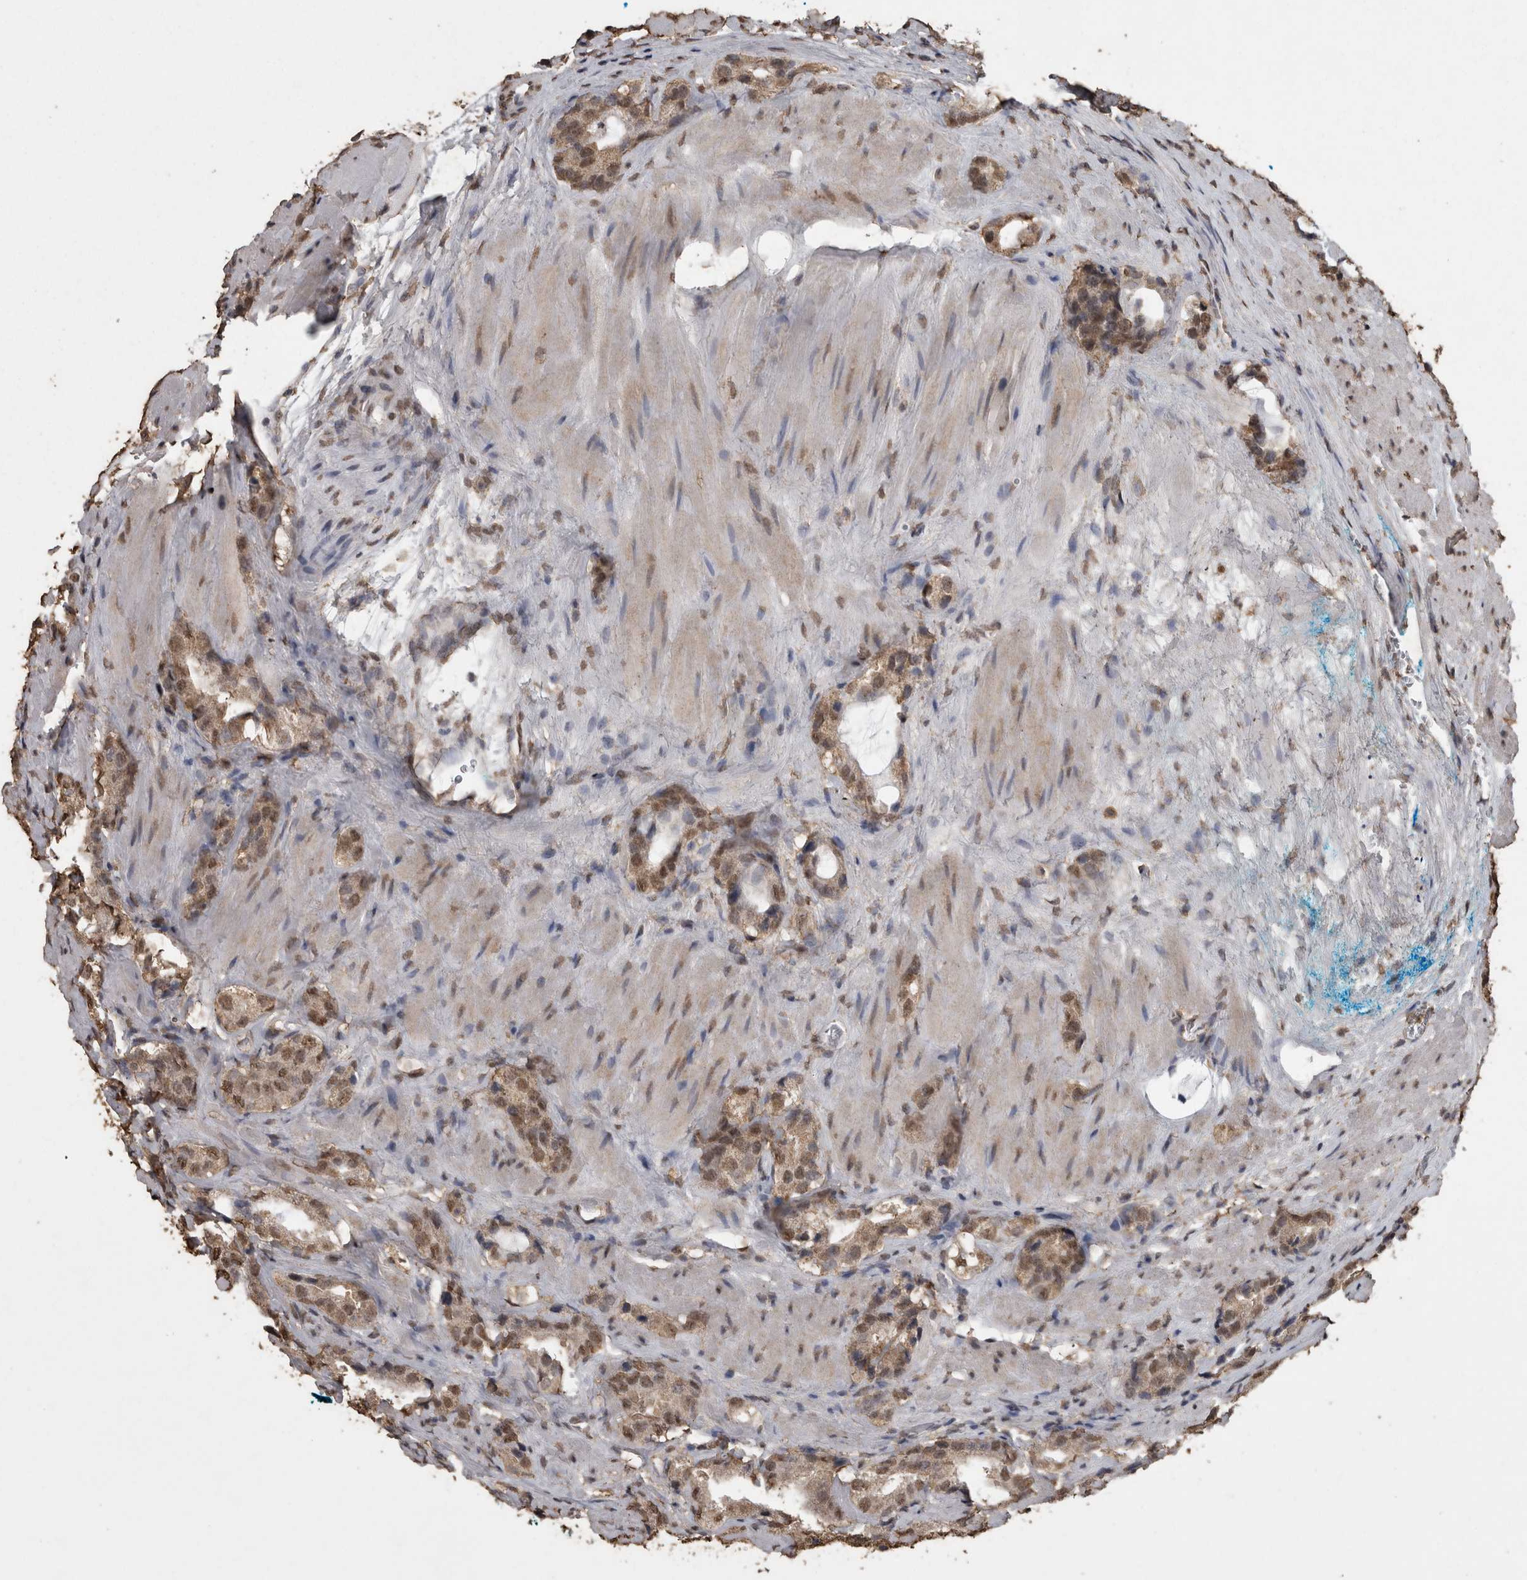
{"staining": {"intensity": "moderate", "quantity": ">75%", "location": "cytoplasmic/membranous,nuclear"}, "tissue": "prostate cancer", "cell_type": "Tumor cells", "image_type": "cancer", "snomed": [{"axis": "morphology", "description": "Adenocarcinoma, High grade"}, {"axis": "topography", "description": "Prostate"}], "caption": "Prostate cancer stained with immunohistochemistry displays moderate cytoplasmic/membranous and nuclear expression in about >75% of tumor cells.", "gene": "SMAD7", "patient": {"sex": "male", "age": 63}}